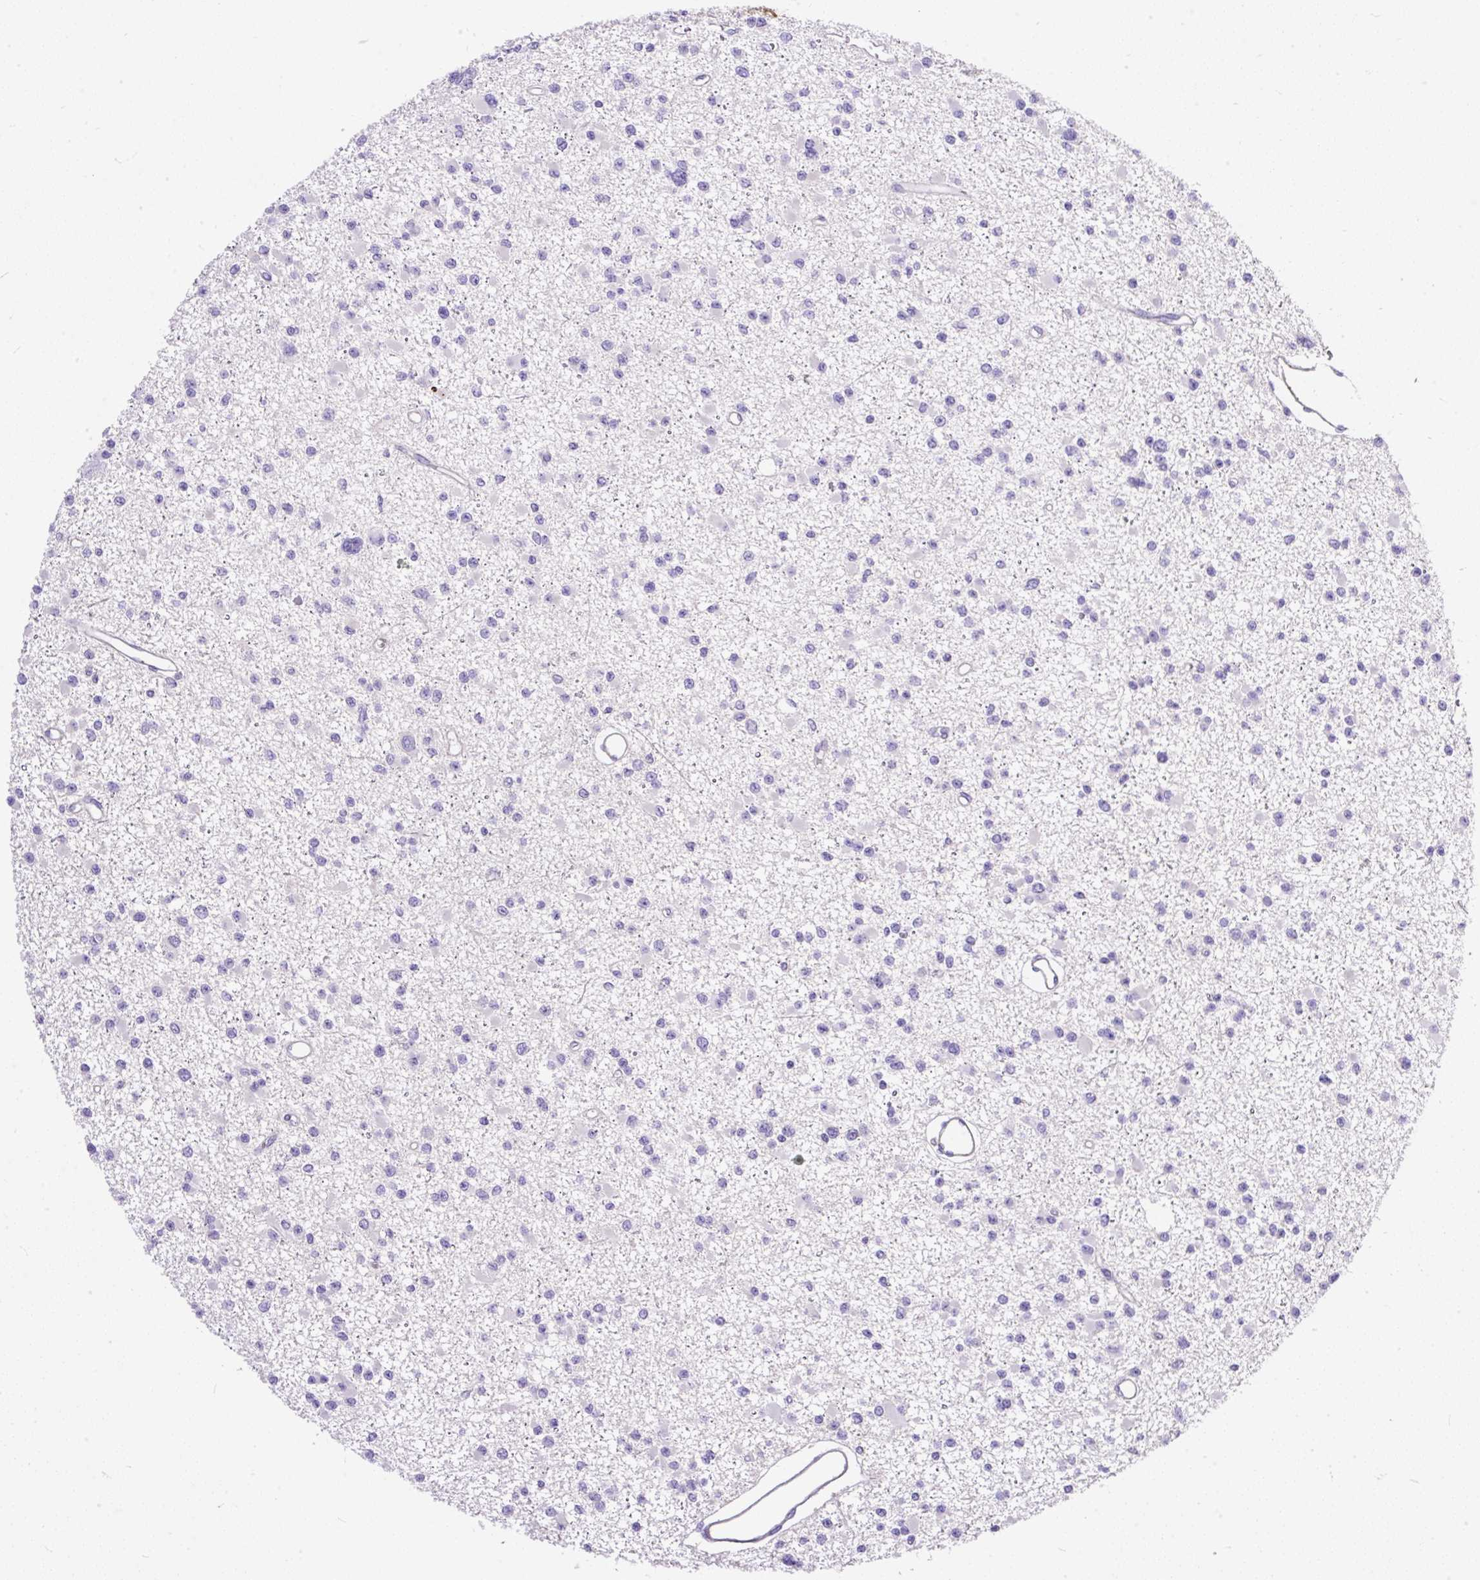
{"staining": {"intensity": "negative", "quantity": "none", "location": "none"}, "tissue": "glioma", "cell_type": "Tumor cells", "image_type": "cancer", "snomed": [{"axis": "morphology", "description": "Glioma, malignant, Low grade"}, {"axis": "topography", "description": "Brain"}], "caption": "IHC image of human glioma stained for a protein (brown), which displays no expression in tumor cells.", "gene": "CLEC3B", "patient": {"sex": "female", "age": 22}}